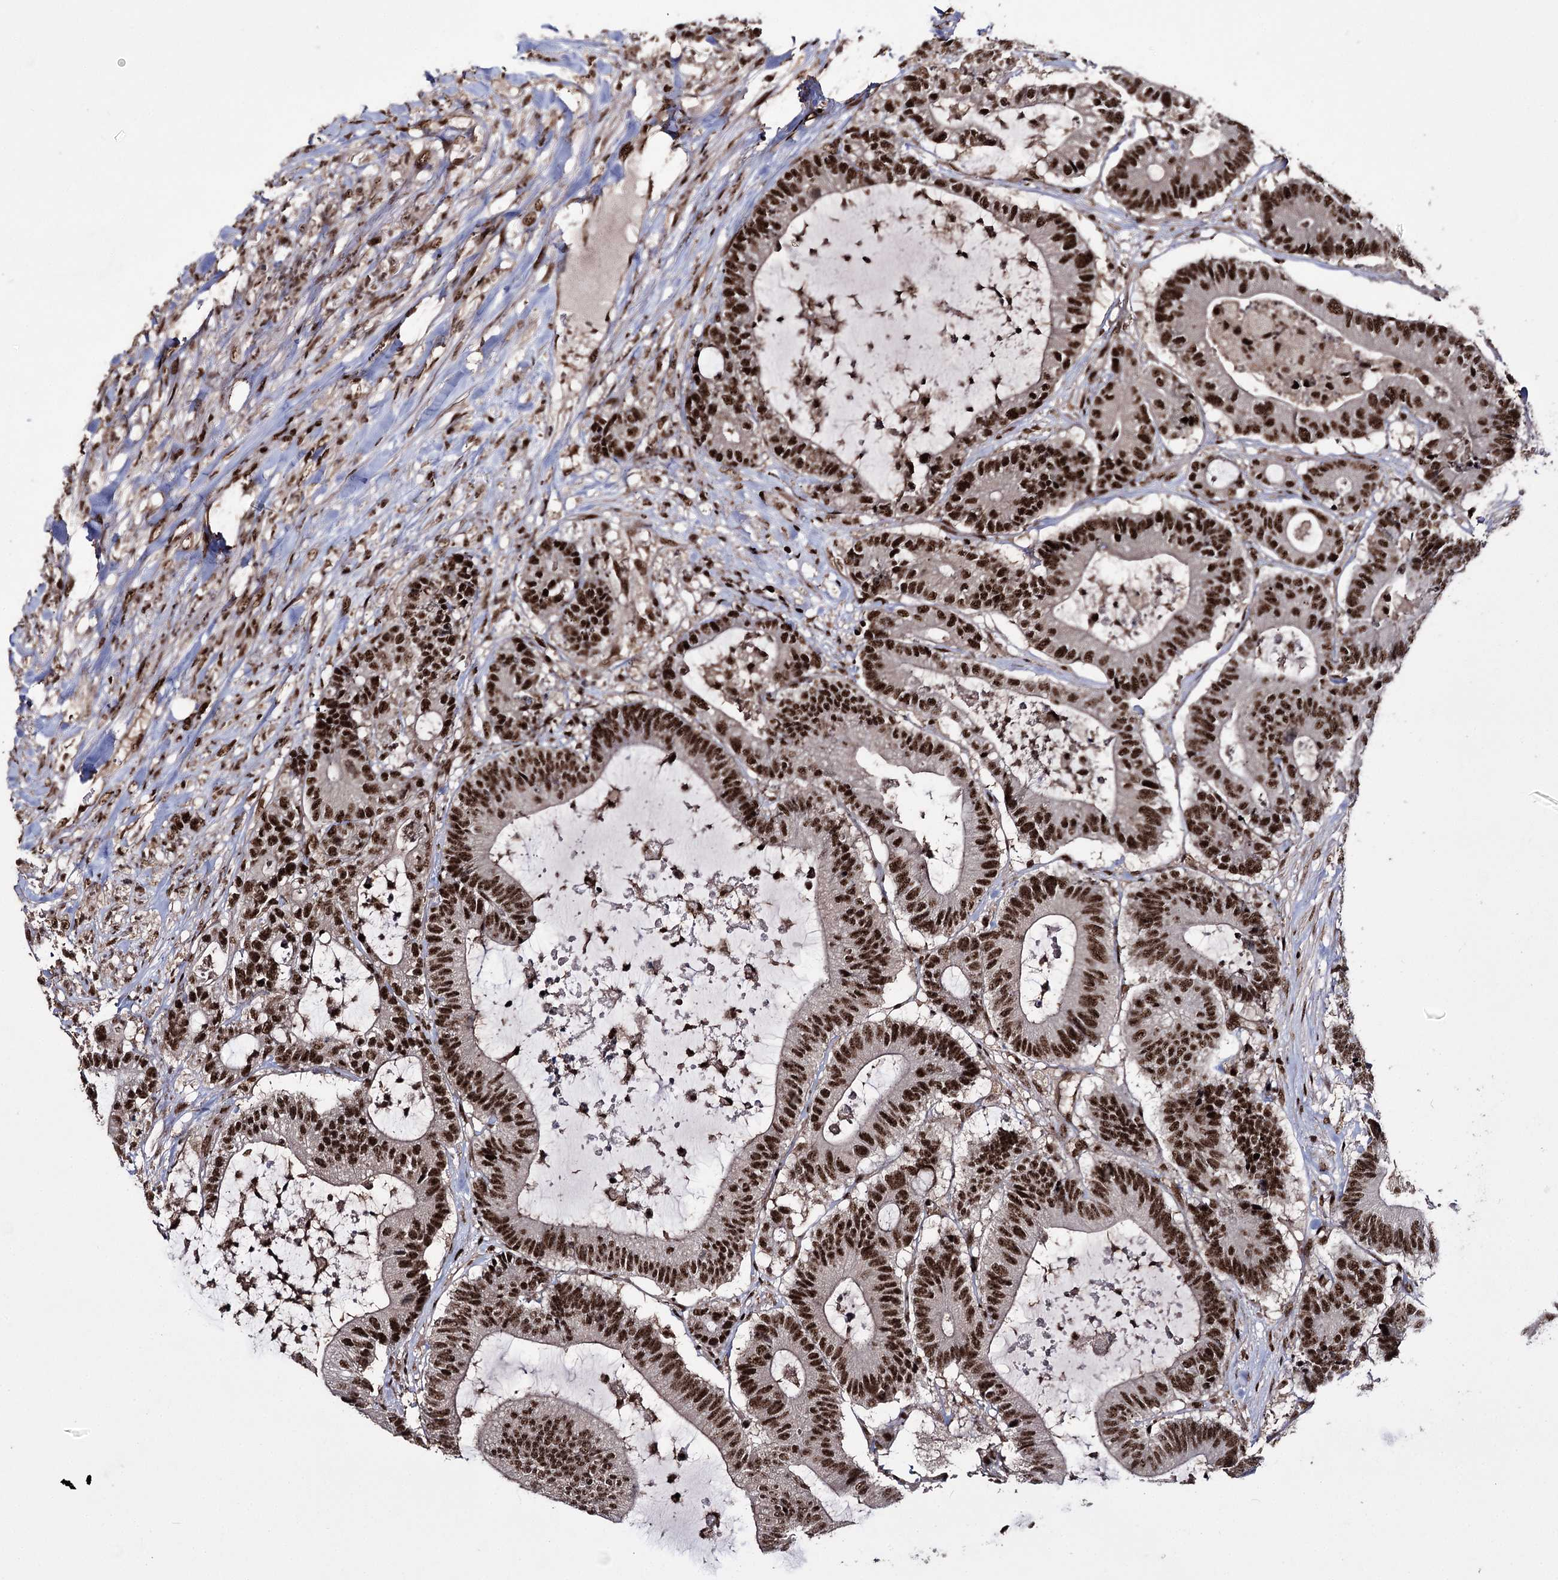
{"staining": {"intensity": "strong", "quantity": ">75%", "location": "nuclear"}, "tissue": "colorectal cancer", "cell_type": "Tumor cells", "image_type": "cancer", "snomed": [{"axis": "morphology", "description": "Adenocarcinoma, NOS"}, {"axis": "topography", "description": "Colon"}], "caption": "The immunohistochemical stain shows strong nuclear expression in tumor cells of adenocarcinoma (colorectal) tissue. (IHC, brightfield microscopy, high magnification).", "gene": "PRPF40A", "patient": {"sex": "female", "age": 84}}